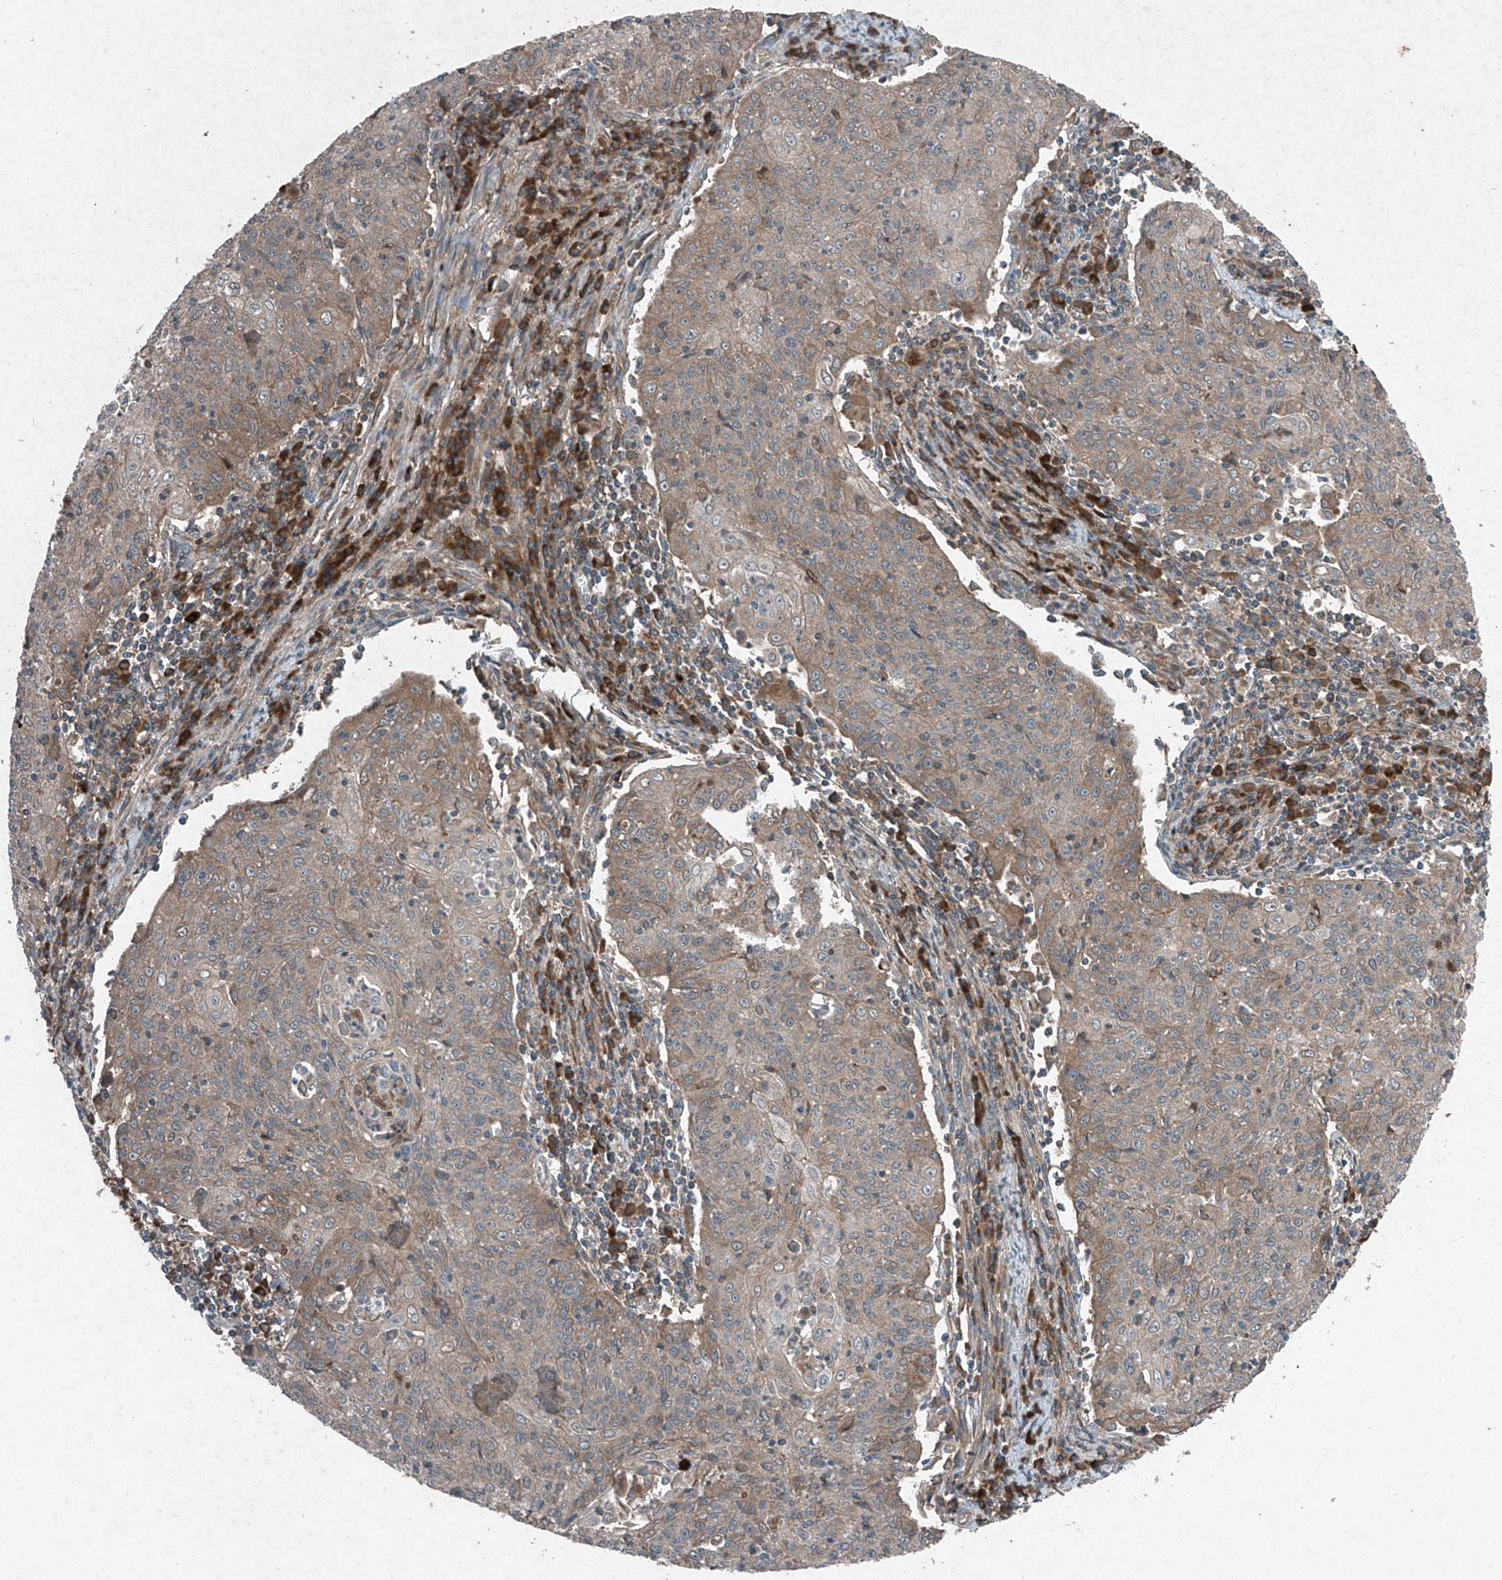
{"staining": {"intensity": "weak", "quantity": "25%-75%", "location": "cytoplasmic/membranous"}, "tissue": "cervical cancer", "cell_type": "Tumor cells", "image_type": "cancer", "snomed": [{"axis": "morphology", "description": "Squamous cell carcinoma, NOS"}, {"axis": "topography", "description": "Cervix"}], "caption": "There is low levels of weak cytoplasmic/membranous staining in tumor cells of squamous cell carcinoma (cervical), as demonstrated by immunohistochemical staining (brown color).", "gene": "FOXRED2", "patient": {"sex": "female", "age": 48}}